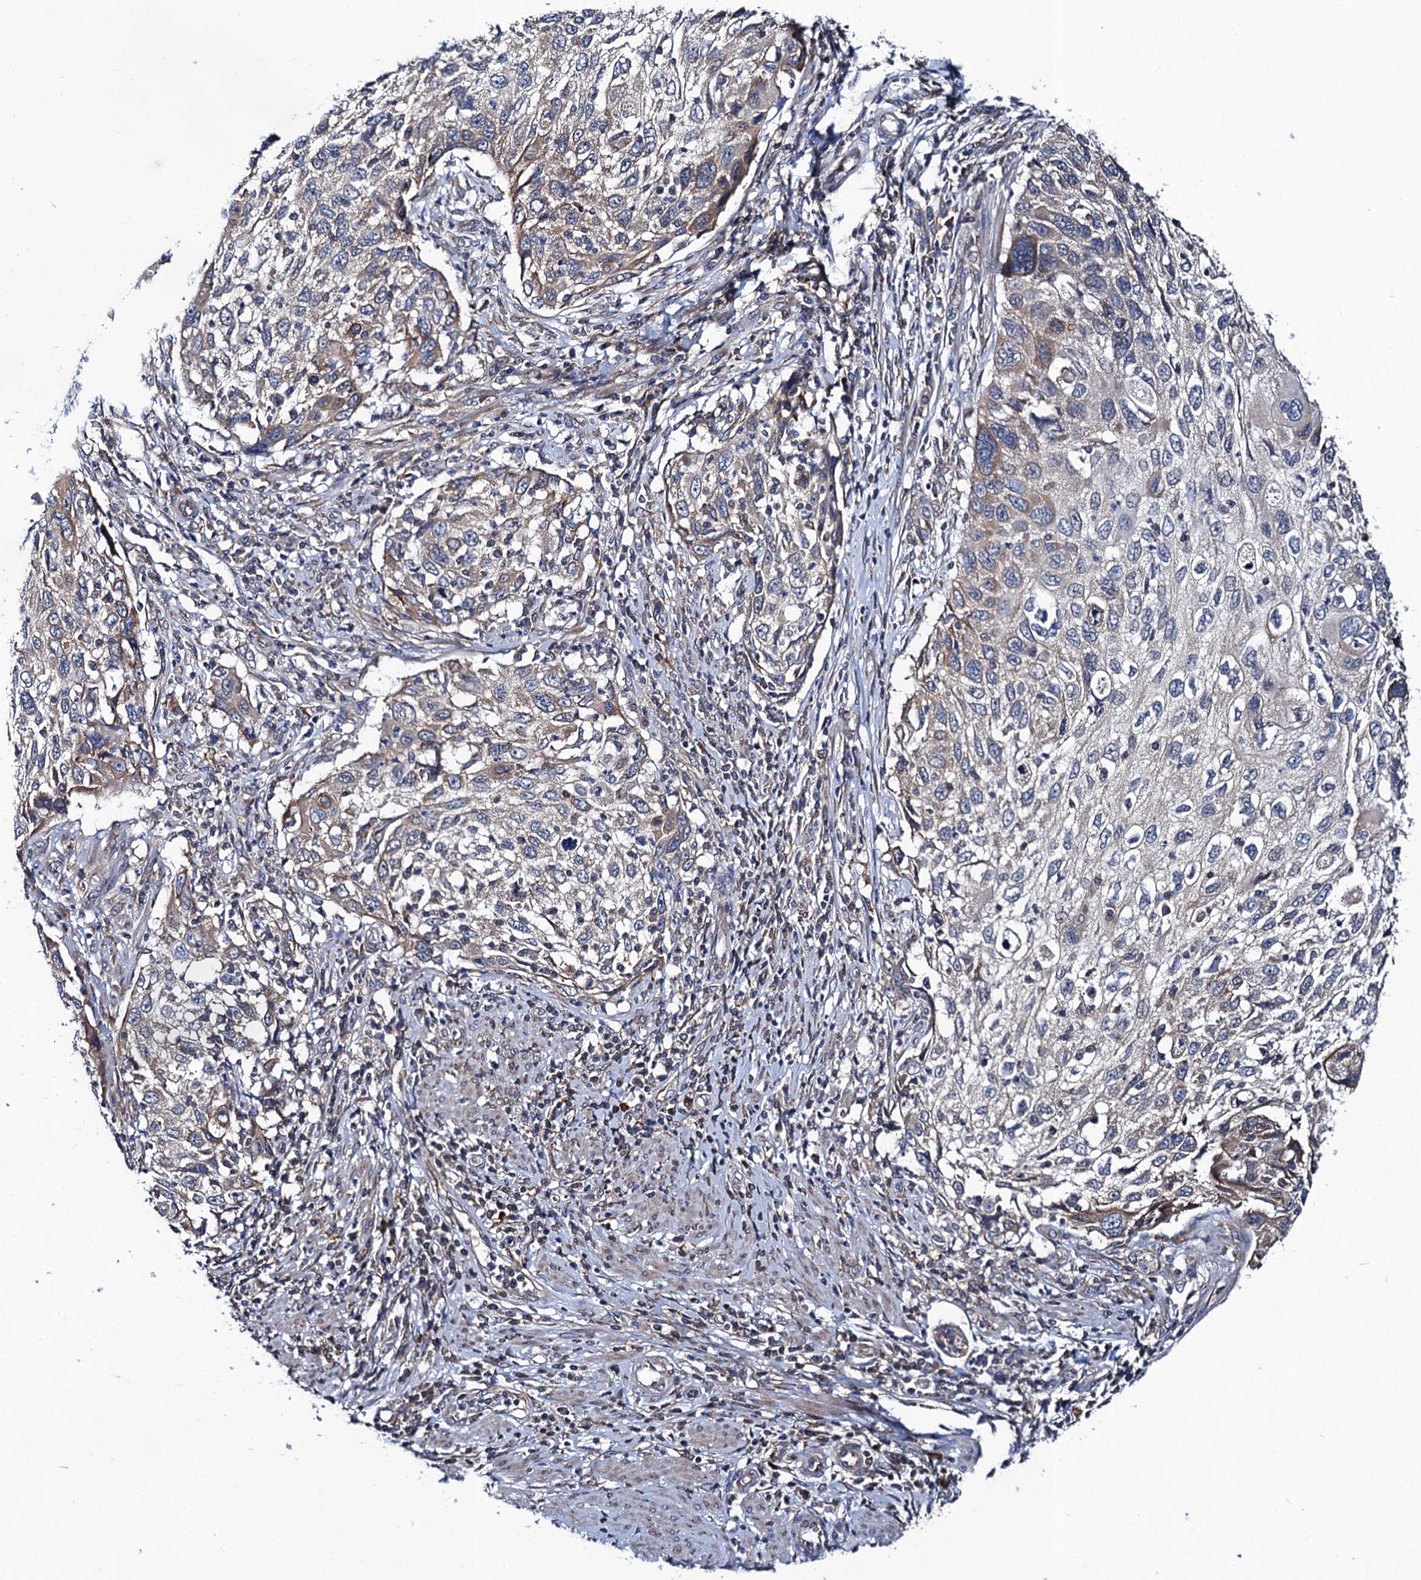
{"staining": {"intensity": "weak", "quantity": "25%-75%", "location": "cytoplasmic/membranous"}, "tissue": "cervical cancer", "cell_type": "Tumor cells", "image_type": "cancer", "snomed": [{"axis": "morphology", "description": "Squamous cell carcinoma, NOS"}, {"axis": "topography", "description": "Cervix"}], "caption": "This is an image of IHC staining of cervical cancer, which shows weak expression in the cytoplasmic/membranous of tumor cells.", "gene": "PGLS", "patient": {"sex": "female", "age": 70}}